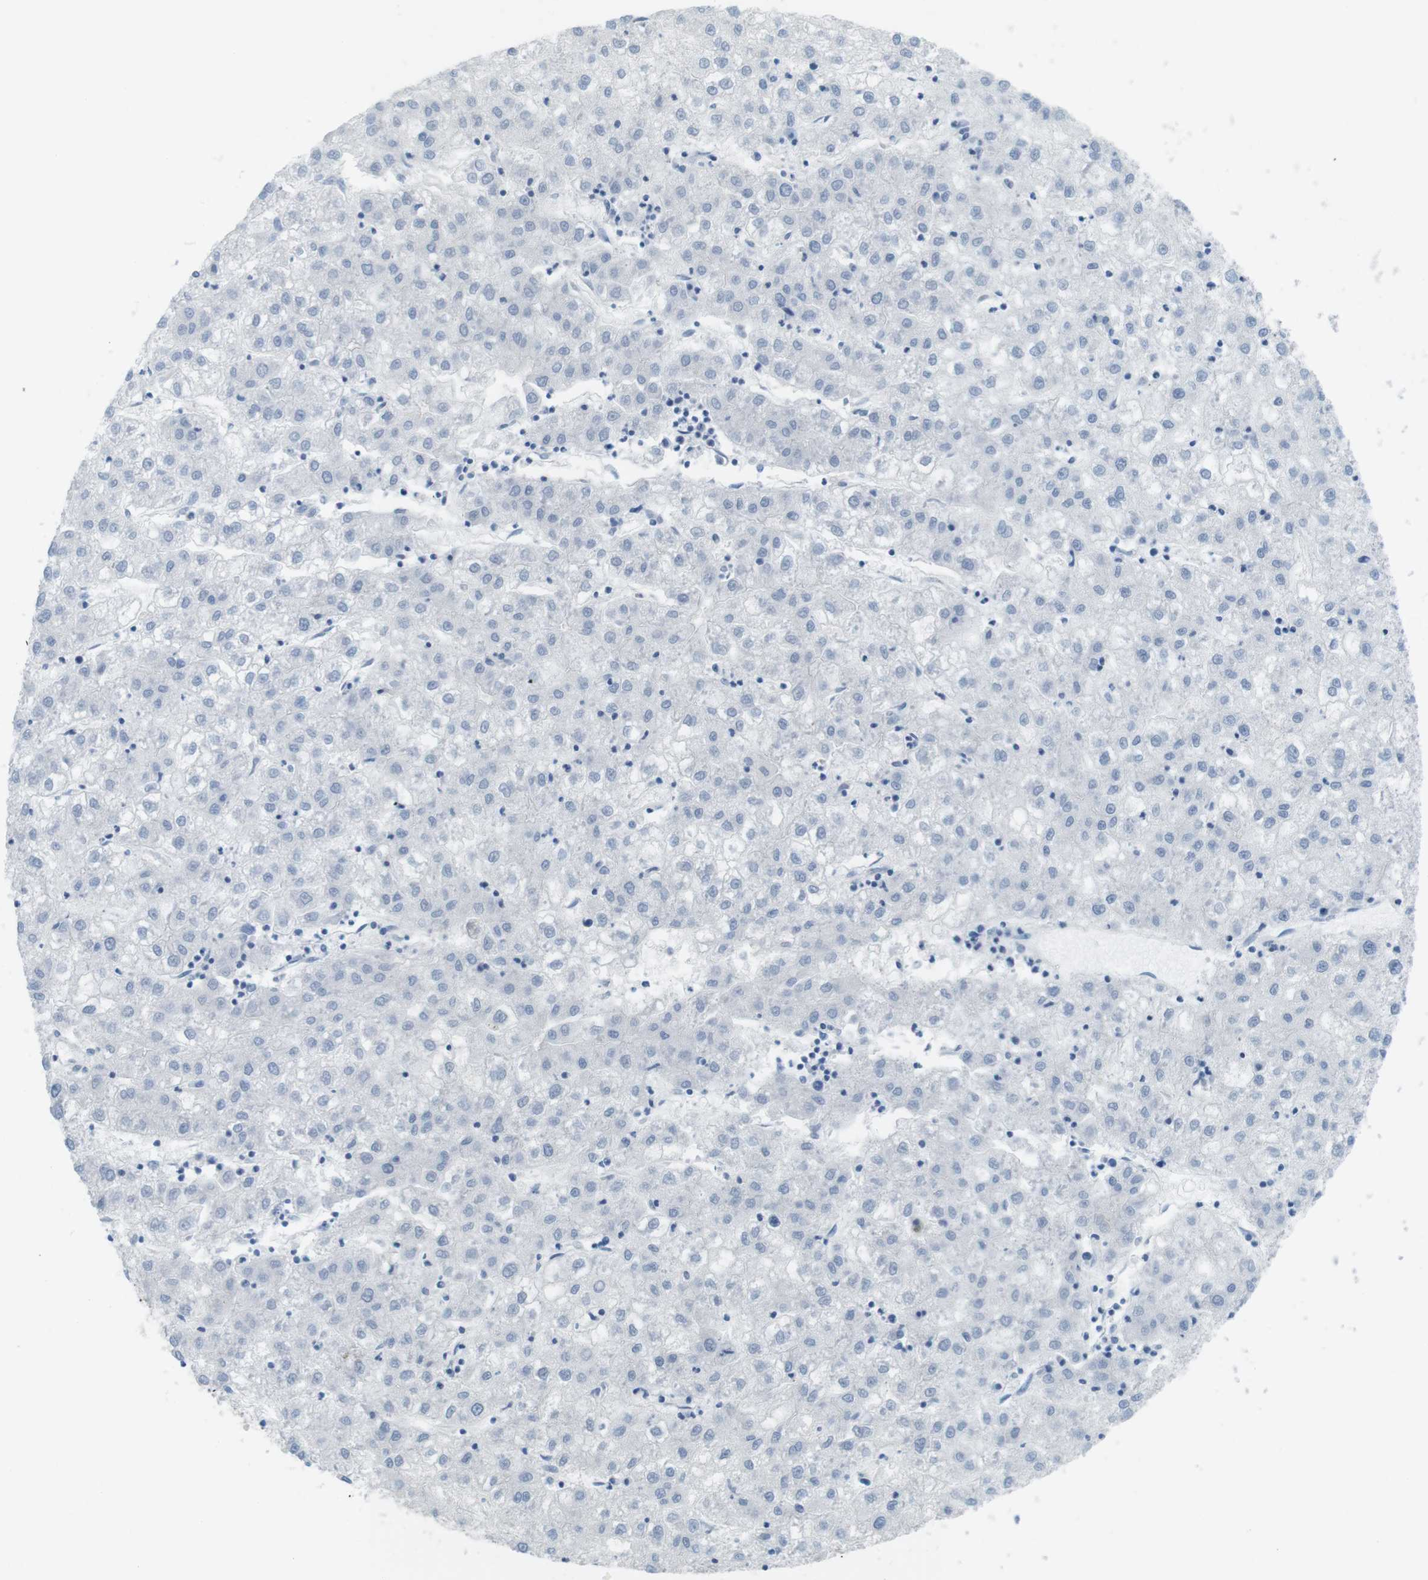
{"staining": {"intensity": "negative", "quantity": "none", "location": "none"}, "tissue": "liver cancer", "cell_type": "Tumor cells", "image_type": "cancer", "snomed": [{"axis": "morphology", "description": "Carcinoma, Hepatocellular, NOS"}, {"axis": "topography", "description": "Liver"}], "caption": "A histopathology image of human liver hepatocellular carcinoma is negative for staining in tumor cells.", "gene": "MYH9", "patient": {"sex": "male", "age": 72}}